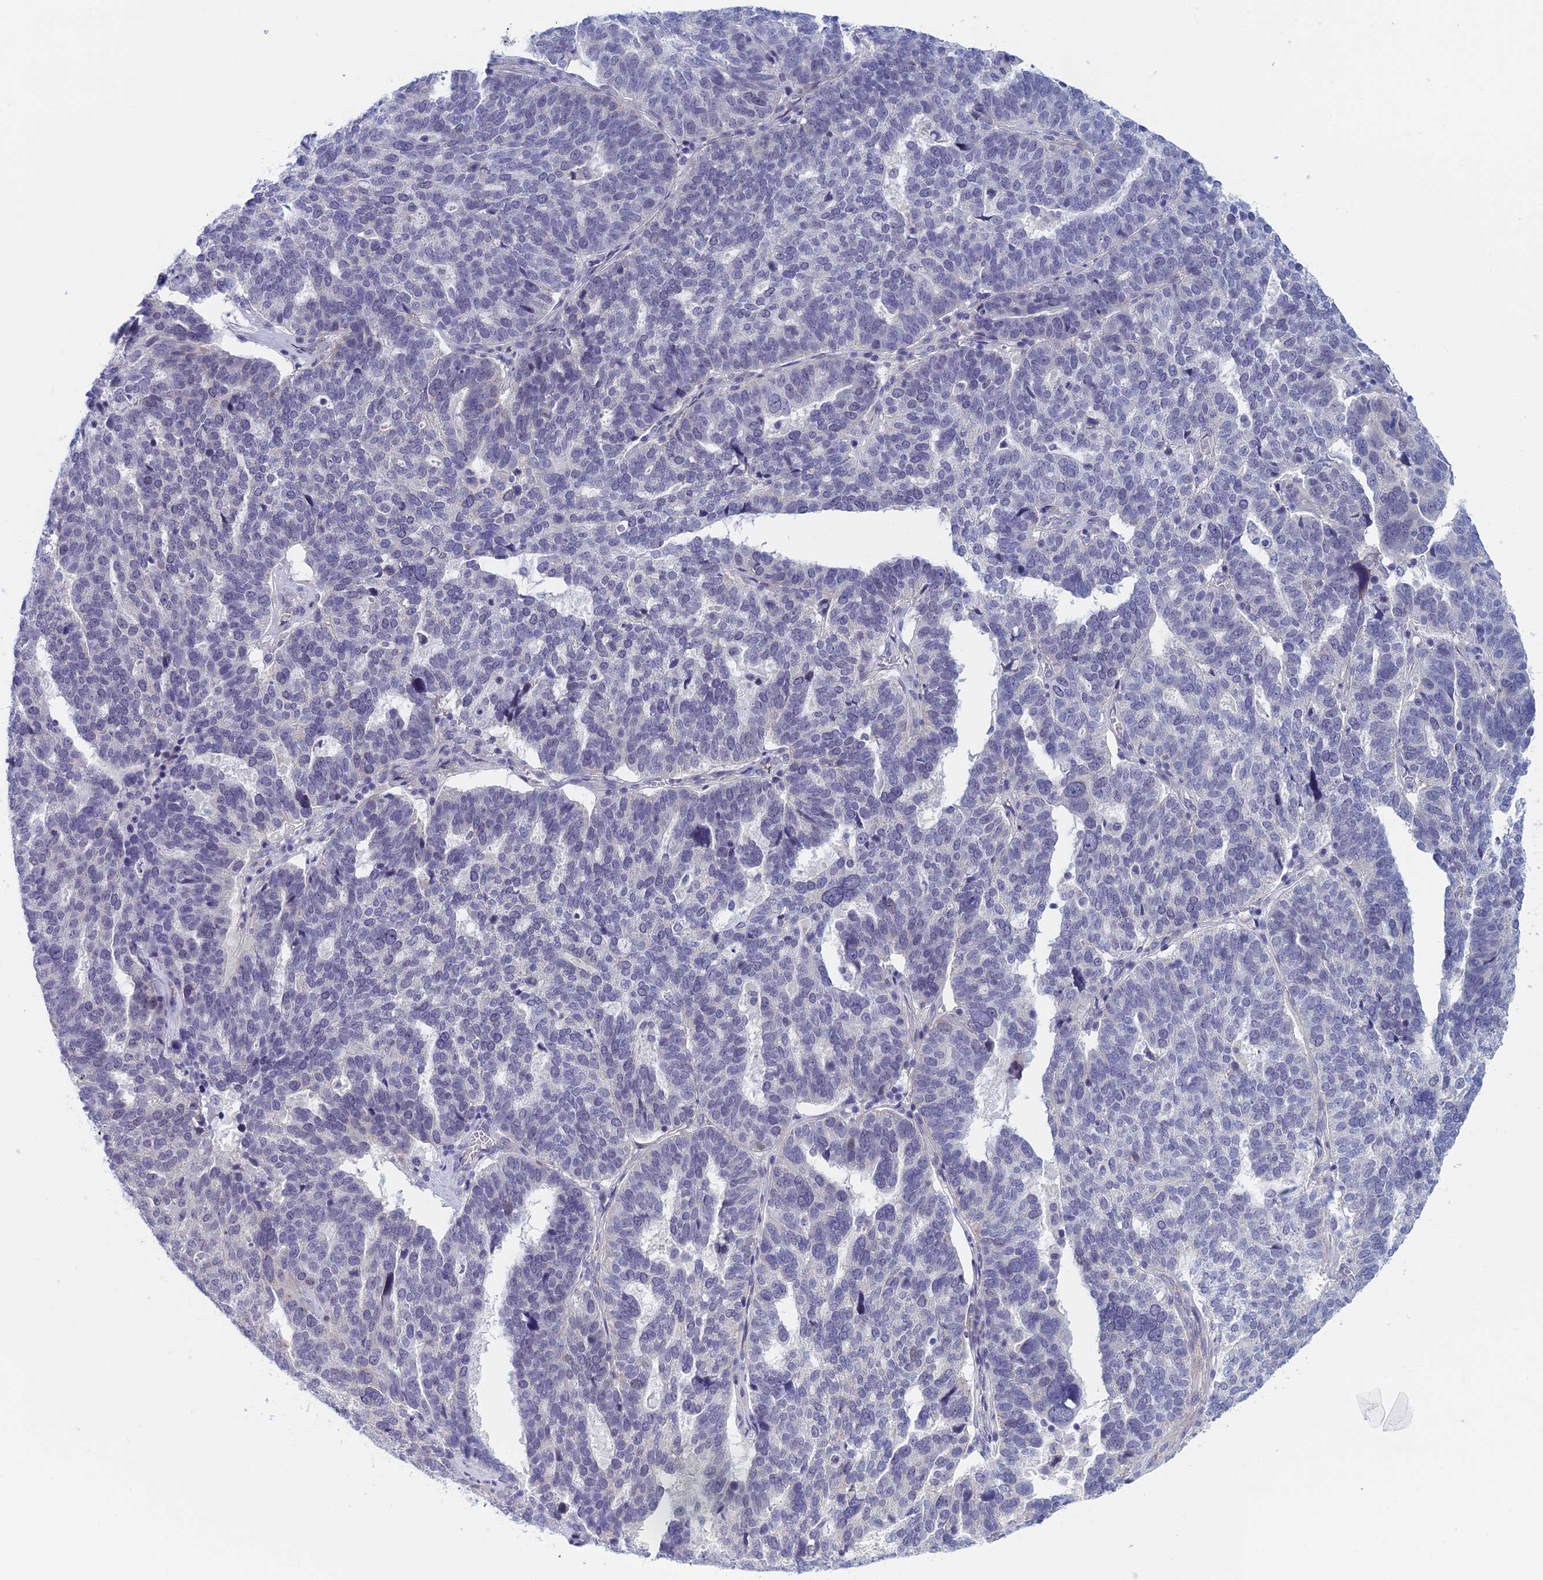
{"staining": {"intensity": "negative", "quantity": "none", "location": "none"}, "tissue": "ovarian cancer", "cell_type": "Tumor cells", "image_type": "cancer", "snomed": [{"axis": "morphology", "description": "Cystadenocarcinoma, serous, NOS"}, {"axis": "topography", "description": "Ovary"}], "caption": "IHC photomicrograph of neoplastic tissue: ovarian cancer stained with DAB demonstrates no significant protein expression in tumor cells. The staining was performed using DAB to visualize the protein expression in brown, while the nuclei were stained in blue with hematoxylin (Magnification: 20x).", "gene": "PPP1R26", "patient": {"sex": "female", "age": 59}}